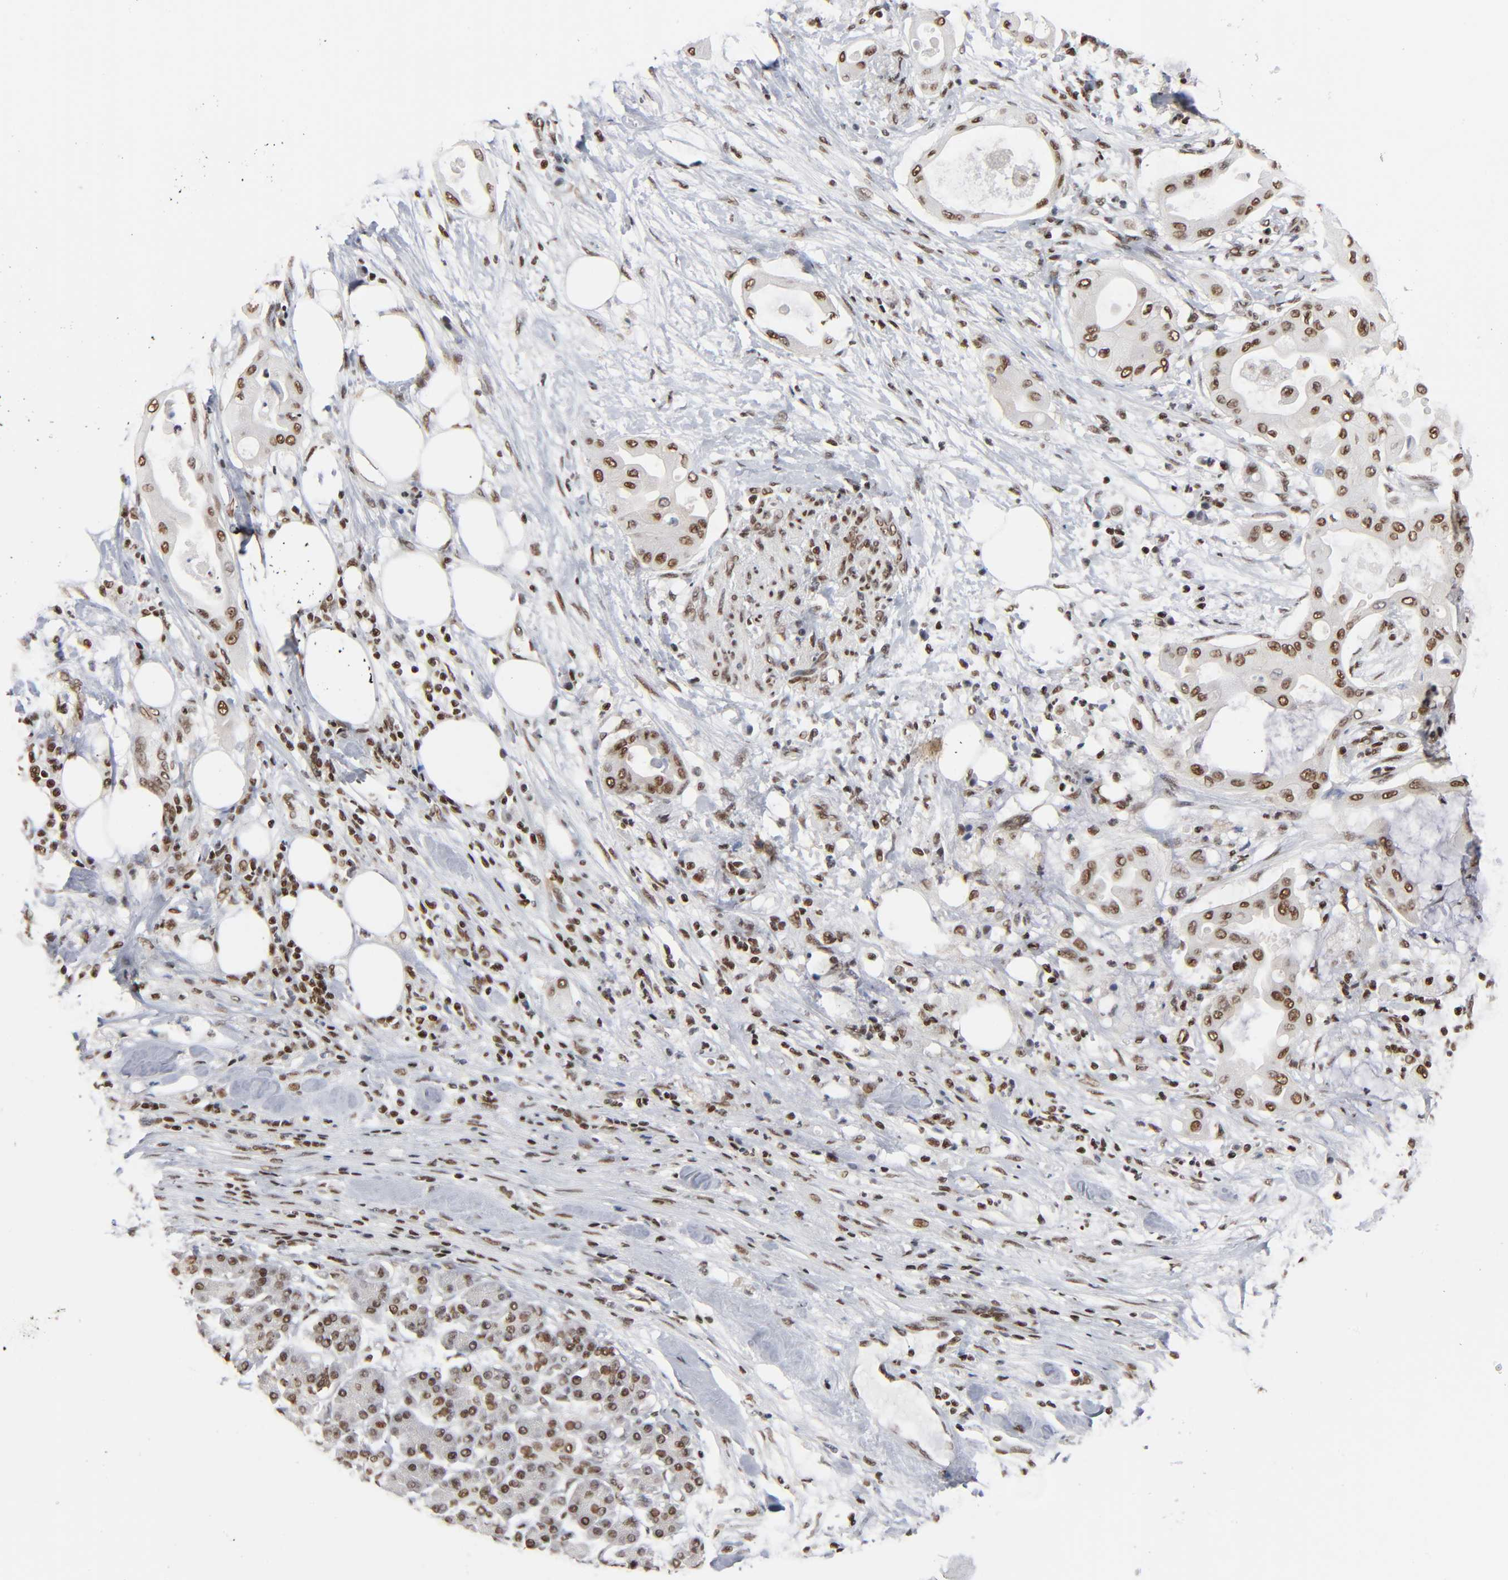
{"staining": {"intensity": "strong", "quantity": ">75%", "location": "nuclear"}, "tissue": "pancreatic cancer", "cell_type": "Tumor cells", "image_type": "cancer", "snomed": [{"axis": "morphology", "description": "Adenocarcinoma, NOS"}, {"axis": "morphology", "description": "Adenocarcinoma, metastatic, NOS"}, {"axis": "topography", "description": "Lymph node"}, {"axis": "topography", "description": "Pancreas"}, {"axis": "topography", "description": "Duodenum"}], "caption": "Immunohistochemistry histopathology image of pancreatic metastatic adenocarcinoma stained for a protein (brown), which demonstrates high levels of strong nuclear staining in approximately >75% of tumor cells.", "gene": "ILKAP", "patient": {"sex": "female", "age": 64}}